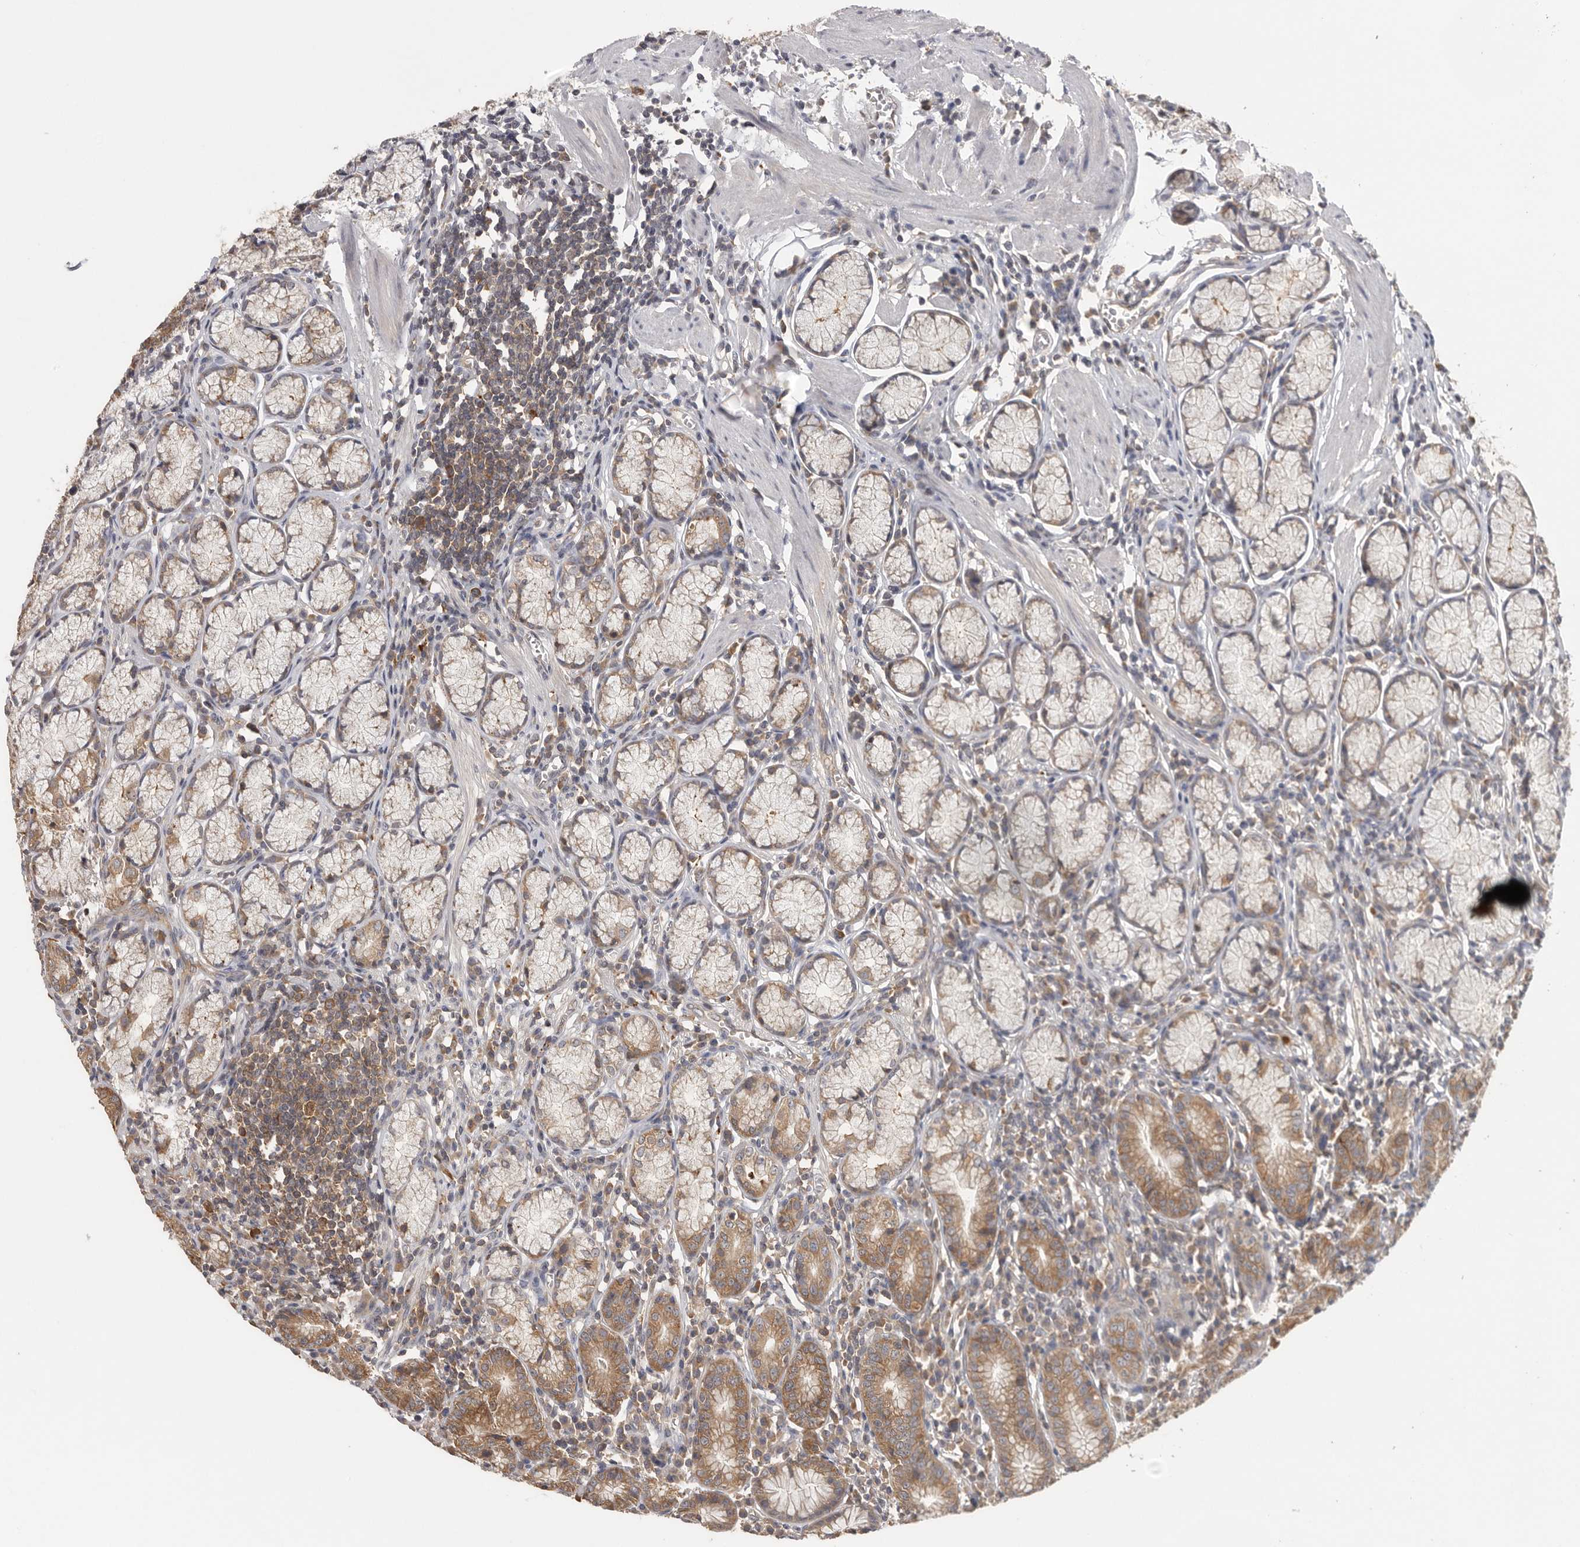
{"staining": {"intensity": "moderate", "quantity": ">75%", "location": "cytoplasmic/membranous"}, "tissue": "stomach", "cell_type": "Glandular cells", "image_type": "normal", "snomed": [{"axis": "morphology", "description": "Normal tissue, NOS"}, {"axis": "topography", "description": "Stomach"}], "caption": "Immunohistochemistry (IHC) micrograph of unremarkable human stomach stained for a protein (brown), which displays medium levels of moderate cytoplasmic/membranous staining in approximately >75% of glandular cells.", "gene": "CCT8", "patient": {"sex": "male", "age": 55}}